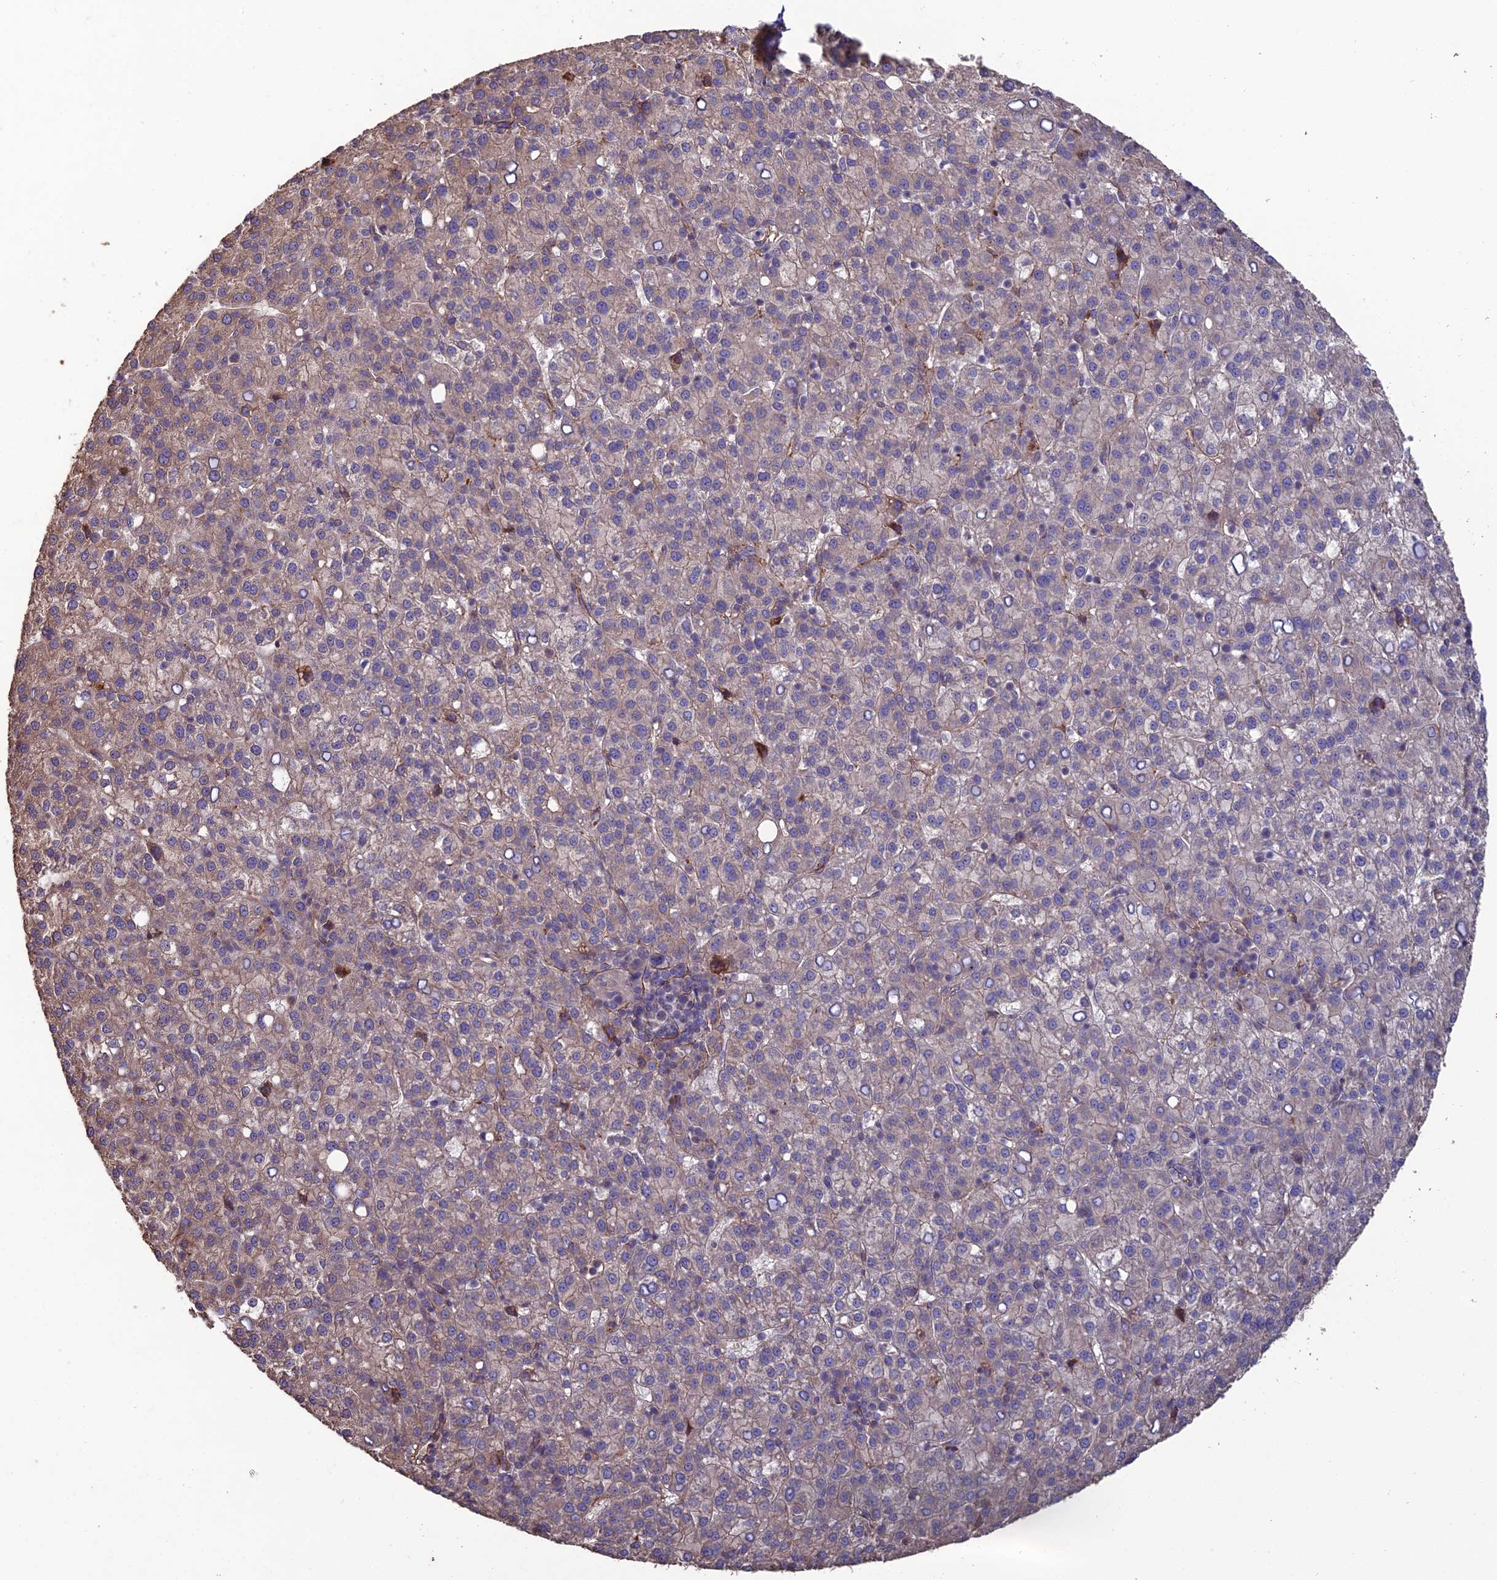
{"staining": {"intensity": "weak", "quantity": "25%-75%", "location": "cytoplasmic/membranous"}, "tissue": "liver cancer", "cell_type": "Tumor cells", "image_type": "cancer", "snomed": [{"axis": "morphology", "description": "Carcinoma, Hepatocellular, NOS"}, {"axis": "topography", "description": "Liver"}], "caption": "High-magnification brightfield microscopy of hepatocellular carcinoma (liver) stained with DAB (3,3'-diaminobenzidine) (brown) and counterstained with hematoxylin (blue). tumor cells exhibit weak cytoplasmic/membranous positivity is identified in about25%-75% of cells. (brown staining indicates protein expression, while blue staining denotes nuclei).", "gene": "ATP6V0A2", "patient": {"sex": "female", "age": 58}}